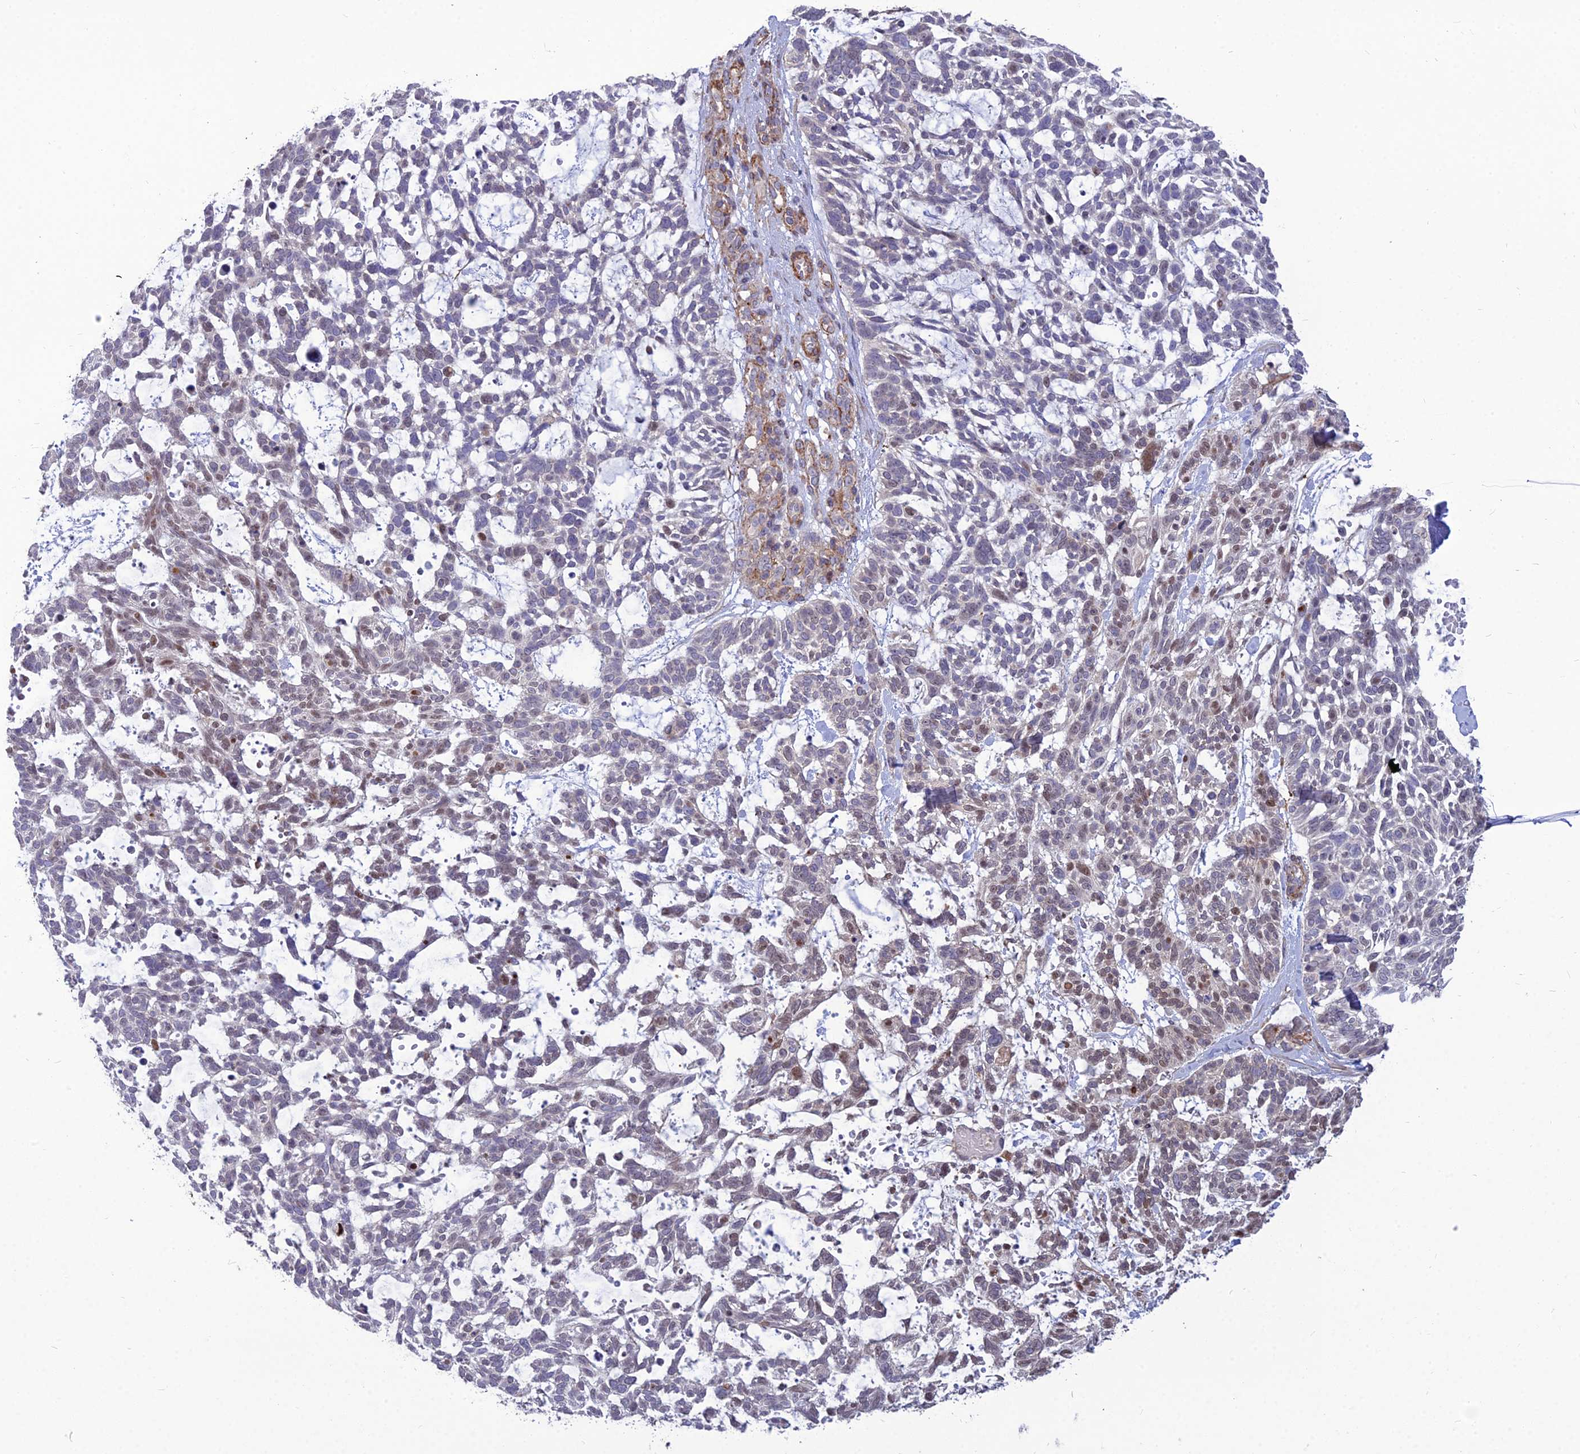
{"staining": {"intensity": "moderate", "quantity": "<25%", "location": "nuclear"}, "tissue": "skin cancer", "cell_type": "Tumor cells", "image_type": "cancer", "snomed": [{"axis": "morphology", "description": "Basal cell carcinoma"}, {"axis": "topography", "description": "Skin"}], "caption": "Brown immunohistochemical staining in human skin cancer shows moderate nuclear expression in approximately <25% of tumor cells.", "gene": "TSPYL2", "patient": {"sex": "male", "age": 88}}